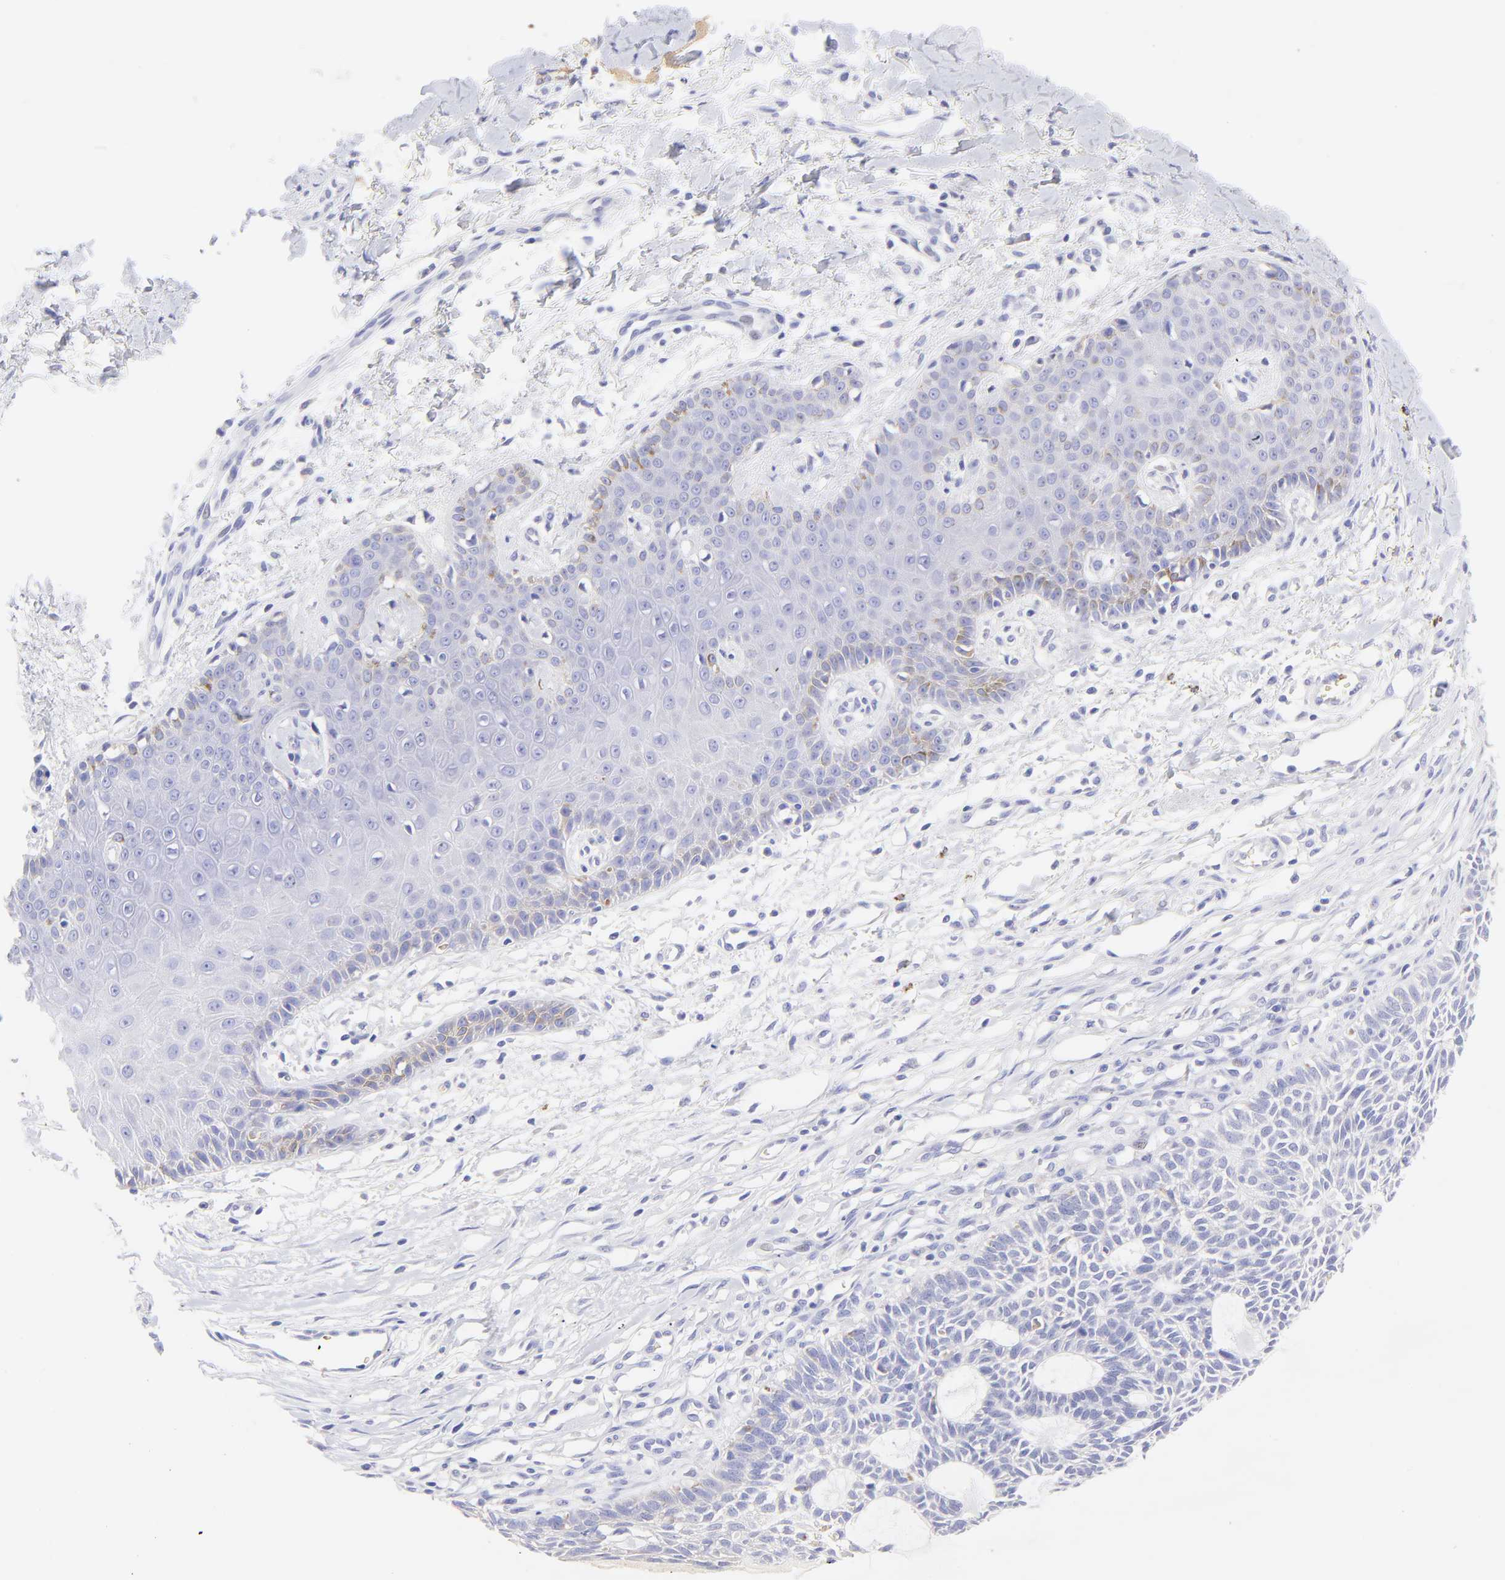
{"staining": {"intensity": "moderate", "quantity": "<25%", "location": "cytoplasmic/membranous"}, "tissue": "skin cancer", "cell_type": "Tumor cells", "image_type": "cancer", "snomed": [{"axis": "morphology", "description": "Basal cell carcinoma"}, {"axis": "topography", "description": "Skin"}], "caption": "There is low levels of moderate cytoplasmic/membranous positivity in tumor cells of basal cell carcinoma (skin), as demonstrated by immunohistochemical staining (brown color).", "gene": "FRMPD3", "patient": {"sex": "male", "age": 67}}